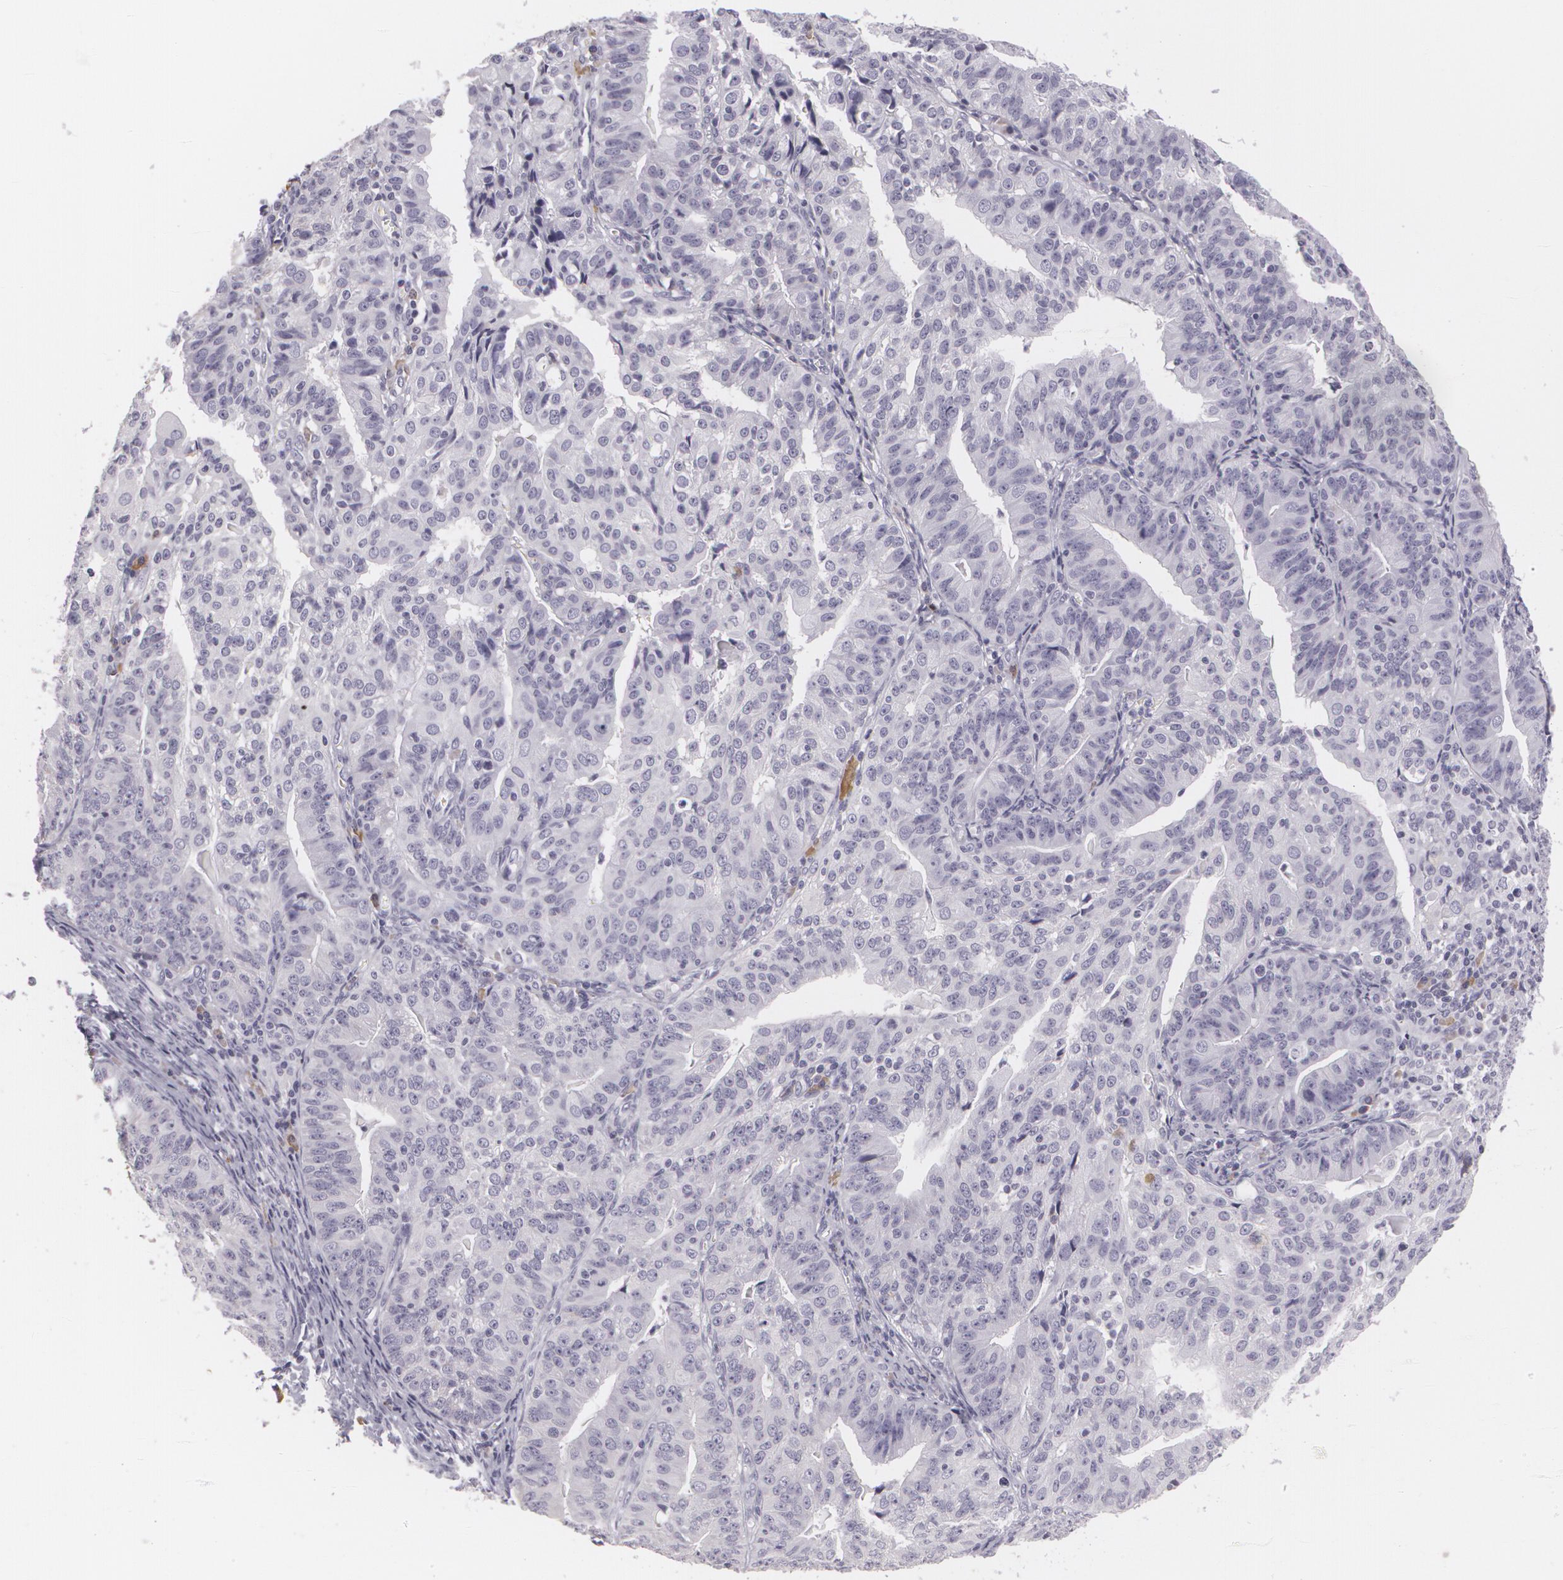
{"staining": {"intensity": "negative", "quantity": "none", "location": "none"}, "tissue": "endometrial cancer", "cell_type": "Tumor cells", "image_type": "cancer", "snomed": [{"axis": "morphology", "description": "Adenocarcinoma, NOS"}, {"axis": "topography", "description": "Endometrium"}], "caption": "There is no significant positivity in tumor cells of adenocarcinoma (endometrial).", "gene": "MAP2", "patient": {"sex": "female", "age": 56}}